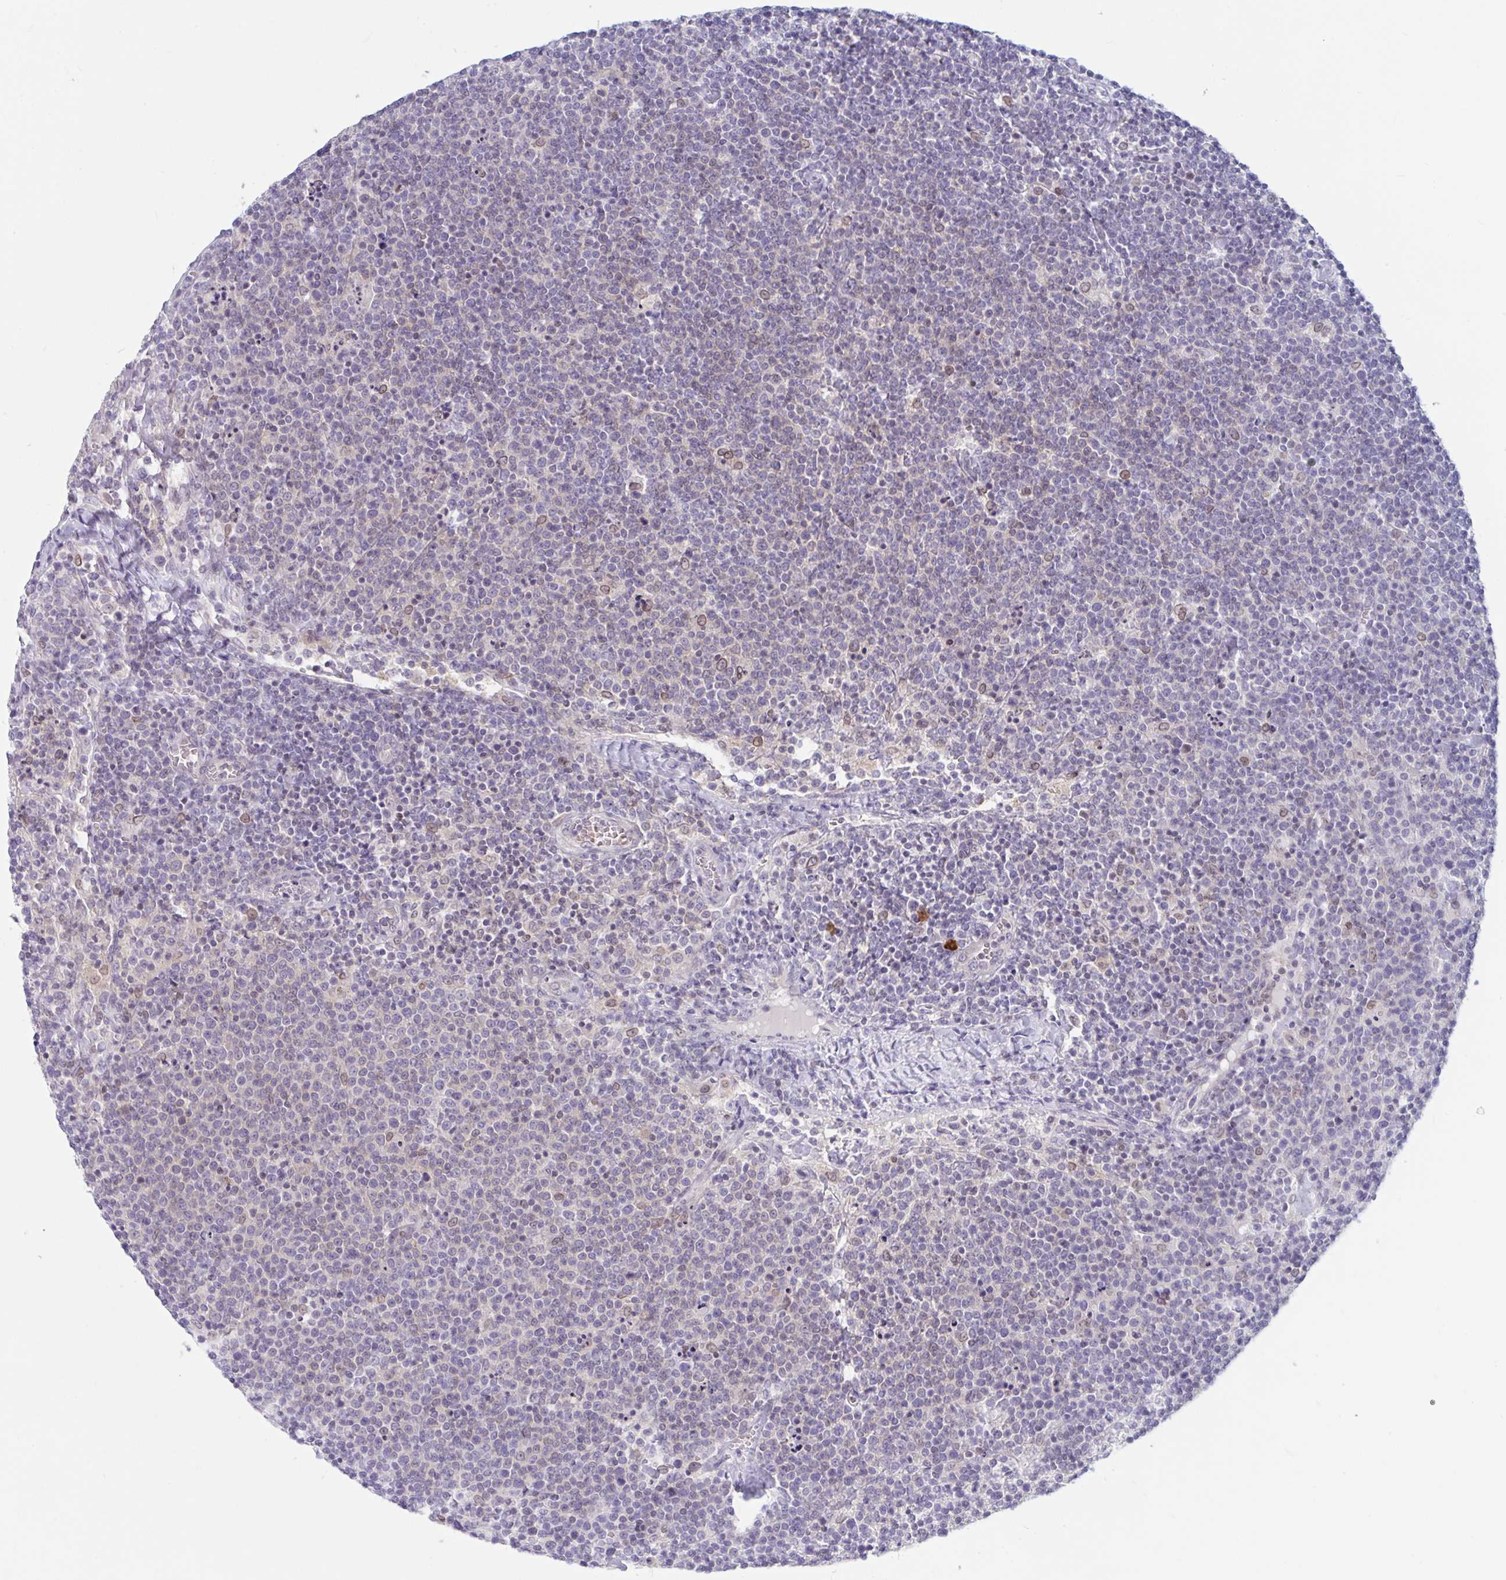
{"staining": {"intensity": "negative", "quantity": "none", "location": "none"}, "tissue": "lymphoma", "cell_type": "Tumor cells", "image_type": "cancer", "snomed": [{"axis": "morphology", "description": "Malignant lymphoma, non-Hodgkin's type, High grade"}, {"axis": "topography", "description": "Lymph node"}], "caption": "IHC of high-grade malignant lymphoma, non-Hodgkin's type reveals no expression in tumor cells.", "gene": "TANK", "patient": {"sex": "male", "age": 61}}